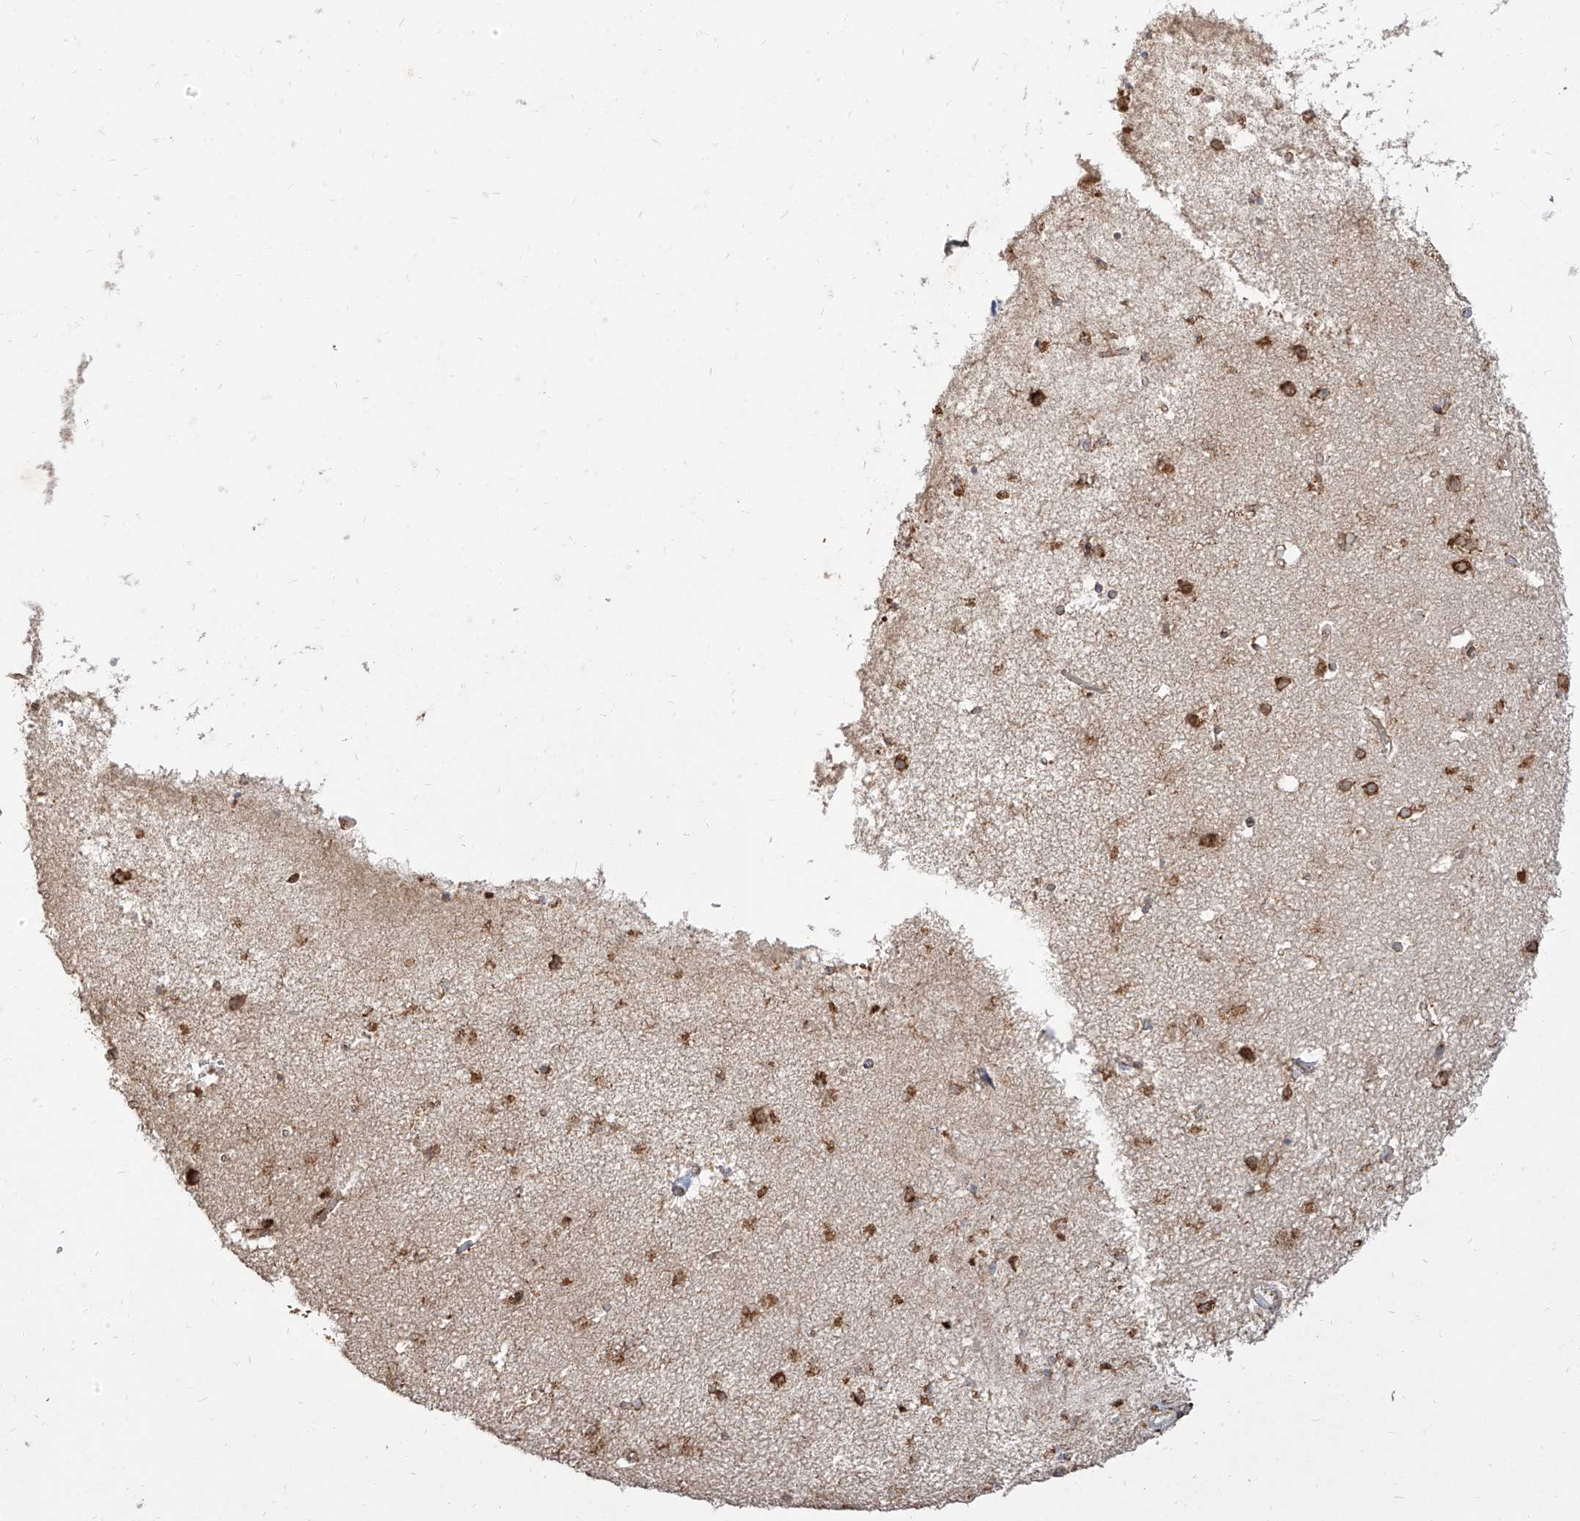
{"staining": {"intensity": "moderate", "quantity": "25%-75%", "location": "cytoplasmic/membranous"}, "tissue": "cerebral cortex", "cell_type": "Endothelial cells", "image_type": "normal", "snomed": [{"axis": "morphology", "description": "Normal tissue, NOS"}, {"axis": "topography", "description": "Cerebral cortex"}], "caption": "This photomicrograph displays unremarkable cerebral cortex stained with IHC to label a protein in brown. The cytoplasmic/membranous of endothelial cells show moderate positivity for the protein. Nuclei are counter-stained blue.", "gene": "RPS25", "patient": {"sex": "male", "age": 54}}